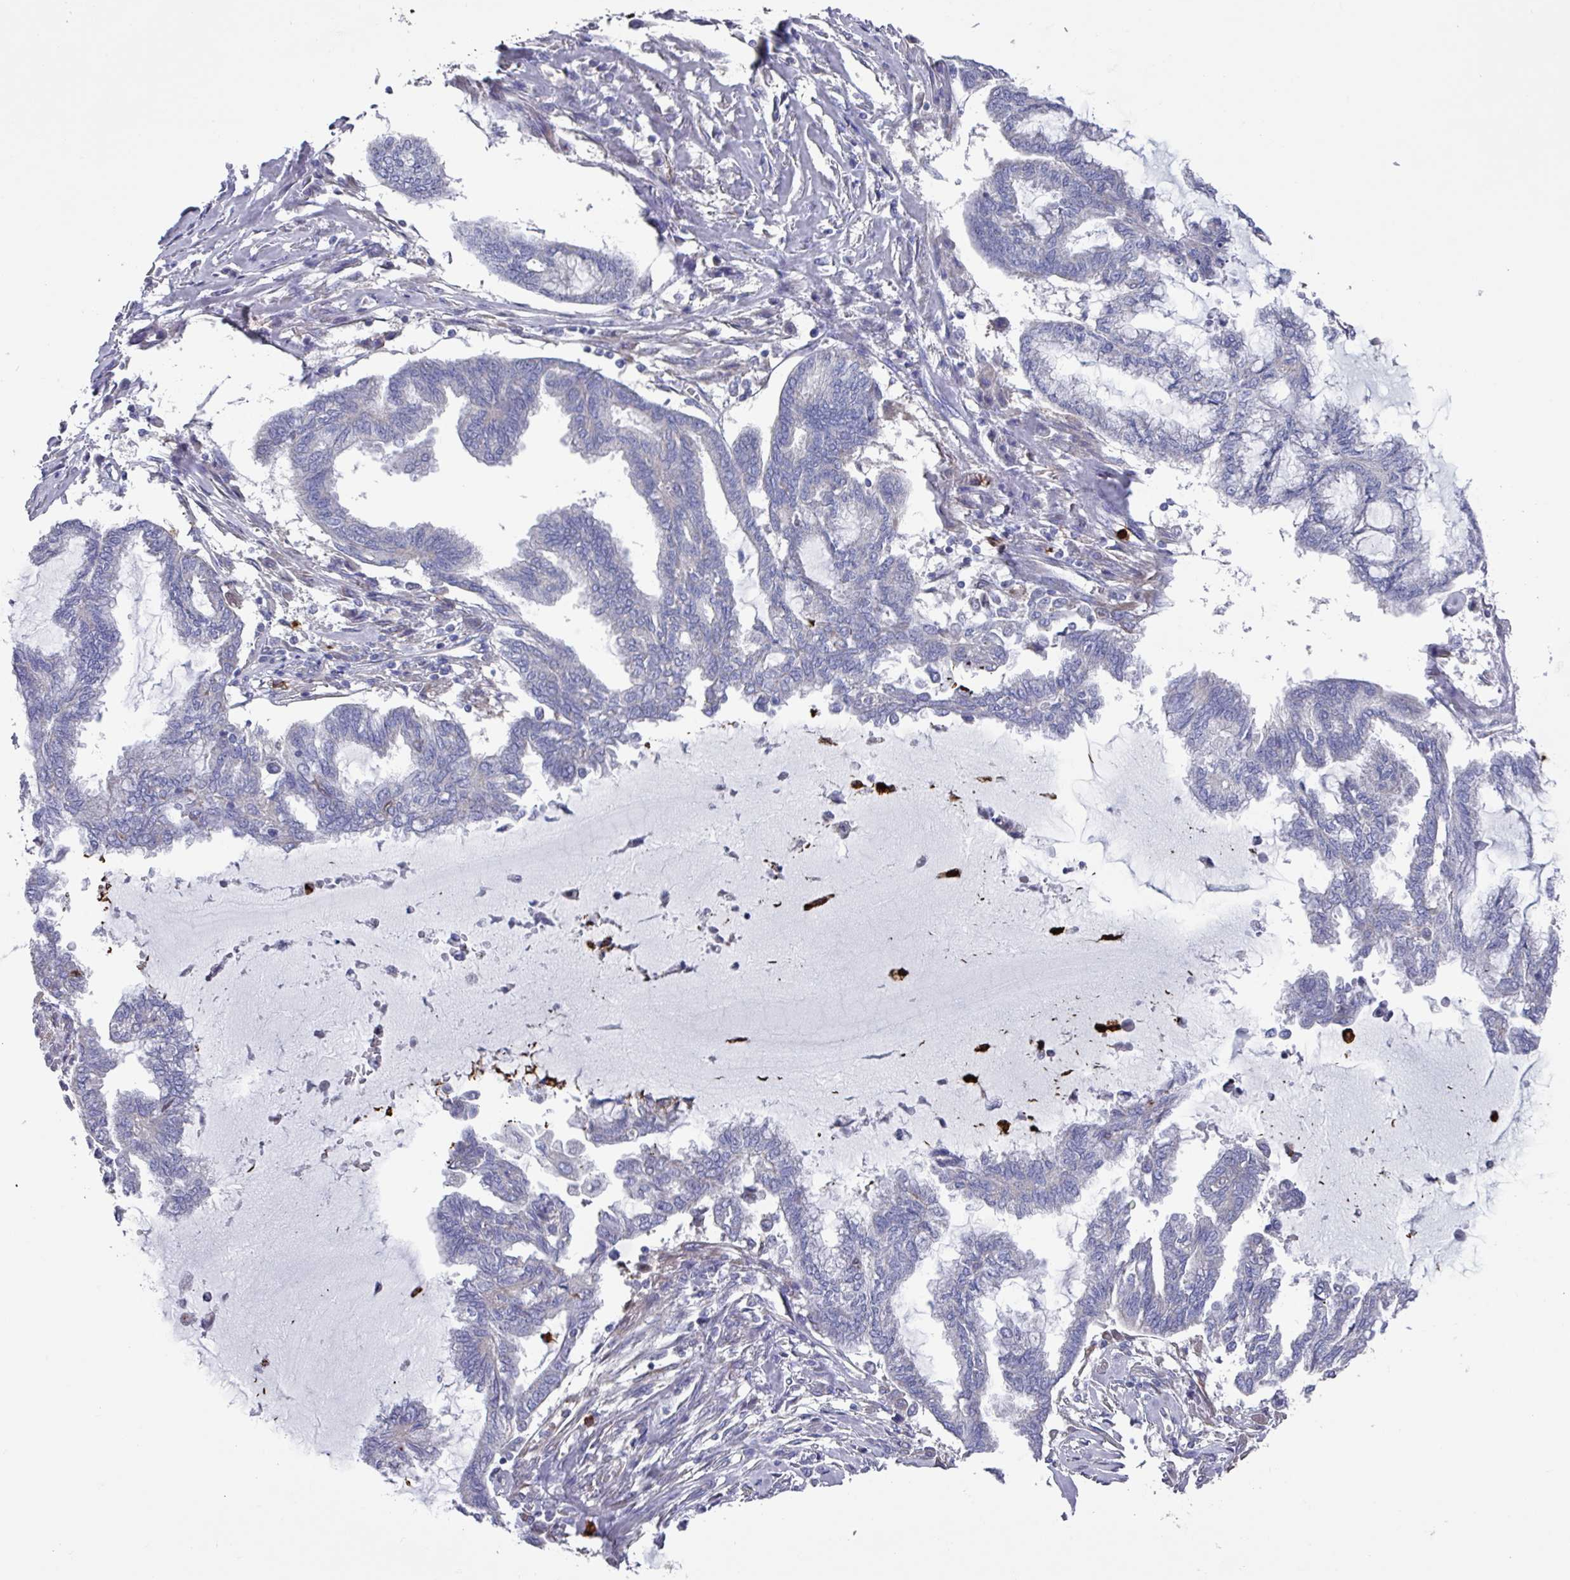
{"staining": {"intensity": "negative", "quantity": "none", "location": "none"}, "tissue": "endometrial cancer", "cell_type": "Tumor cells", "image_type": "cancer", "snomed": [{"axis": "morphology", "description": "Adenocarcinoma, NOS"}, {"axis": "topography", "description": "Endometrium"}], "caption": "The micrograph exhibits no staining of tumor cells in endometrial cancer (adenocarcinoma). The staining is performed using DAB brown chromogen with nuclei counter-stained in using hematoxylin.", "gene": "UQCC2", "patient": {"sex": "female", "age": 86}}